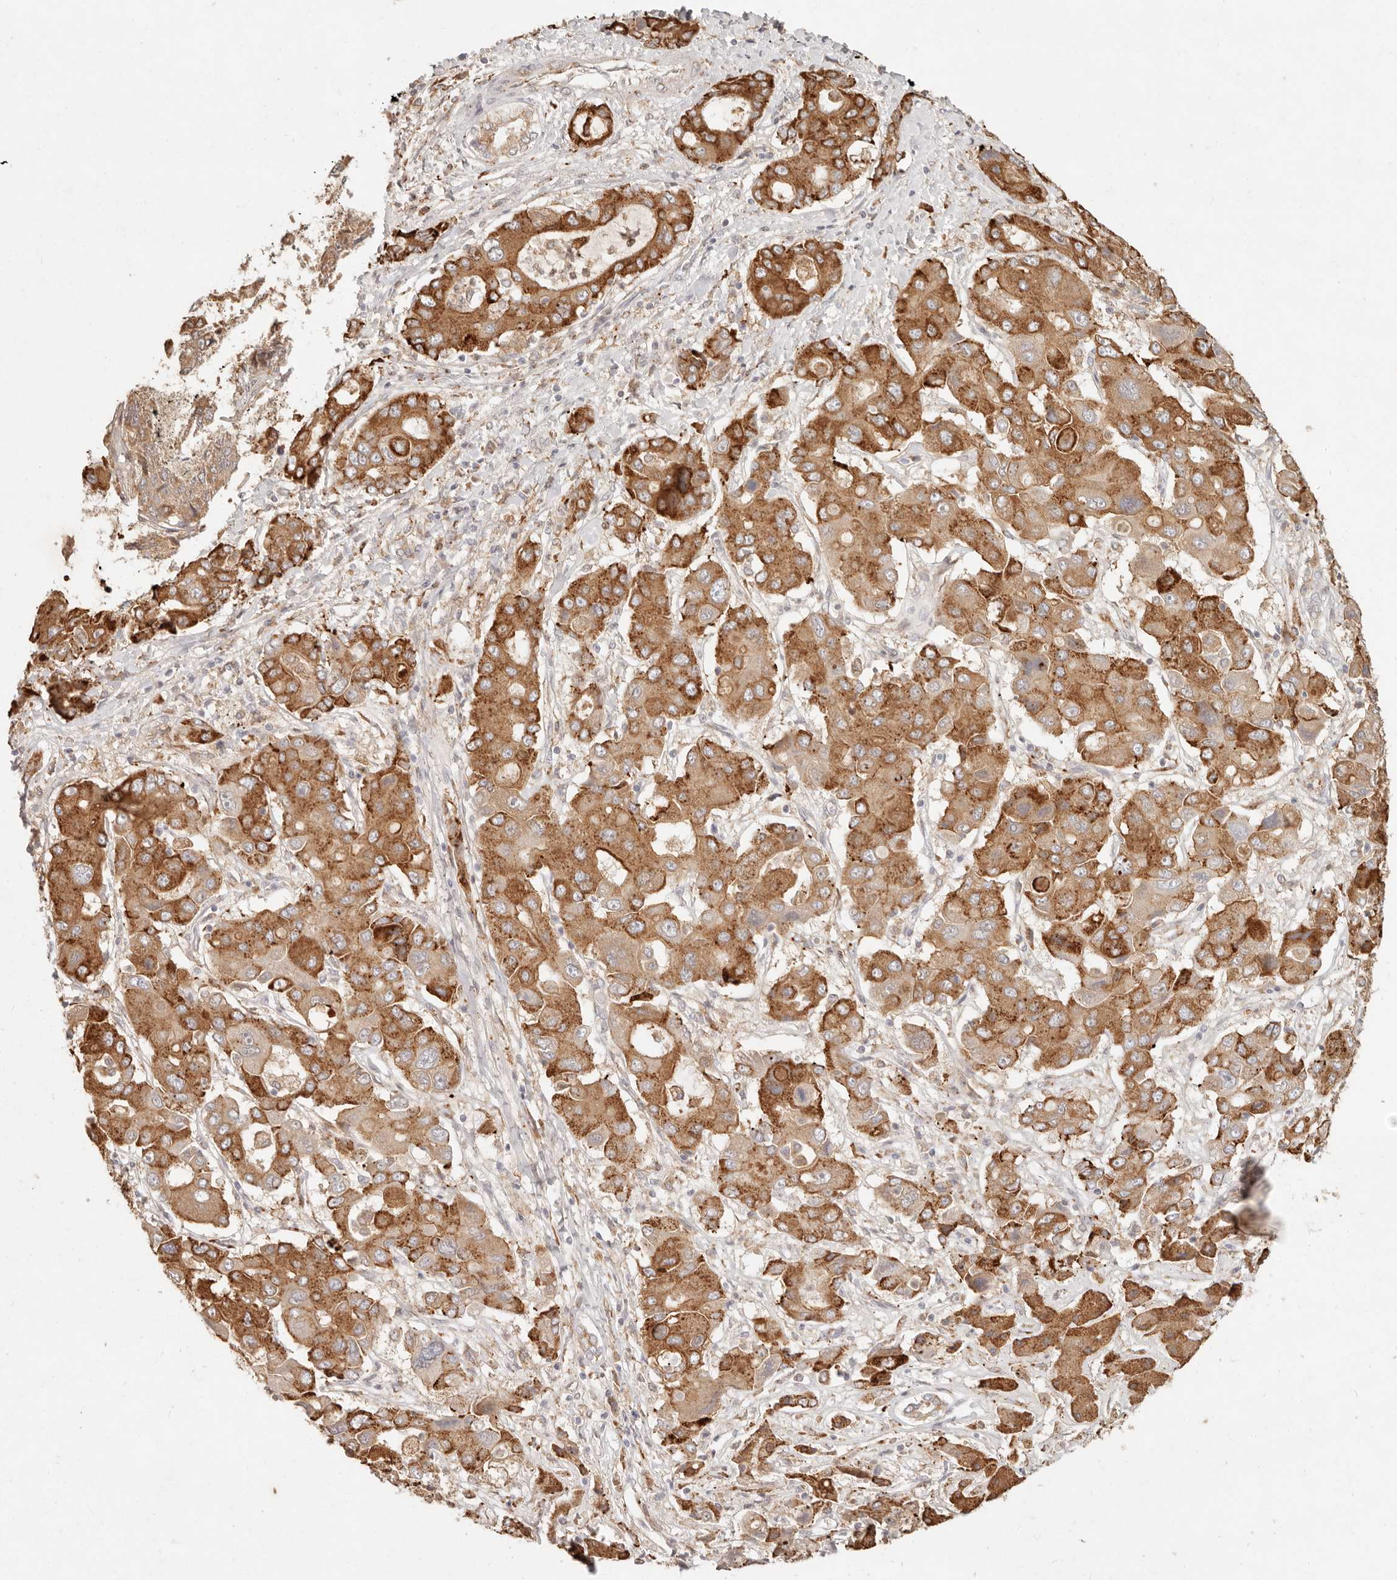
{"staining": {"intensity": "strong", "quantity": ">75%", "location": "cytoplasmic/membranous"}, "tissue": "liver cancer", "cell_type": "Tumor cells", "image_type": "cancer", "snomed": [{"axis": "morphology", "description": "Cholangiocarcinoma"}, {"axis": "topography", "description": "Liver"}], "caption": "DAB immunohistochemical staining of liver cancer displays strong cytoplasmic/membranous protein staining in approximately >75% of tumor cells.", "gene": "C1orf127", "patient": {"sex": "male", "age": 67}}